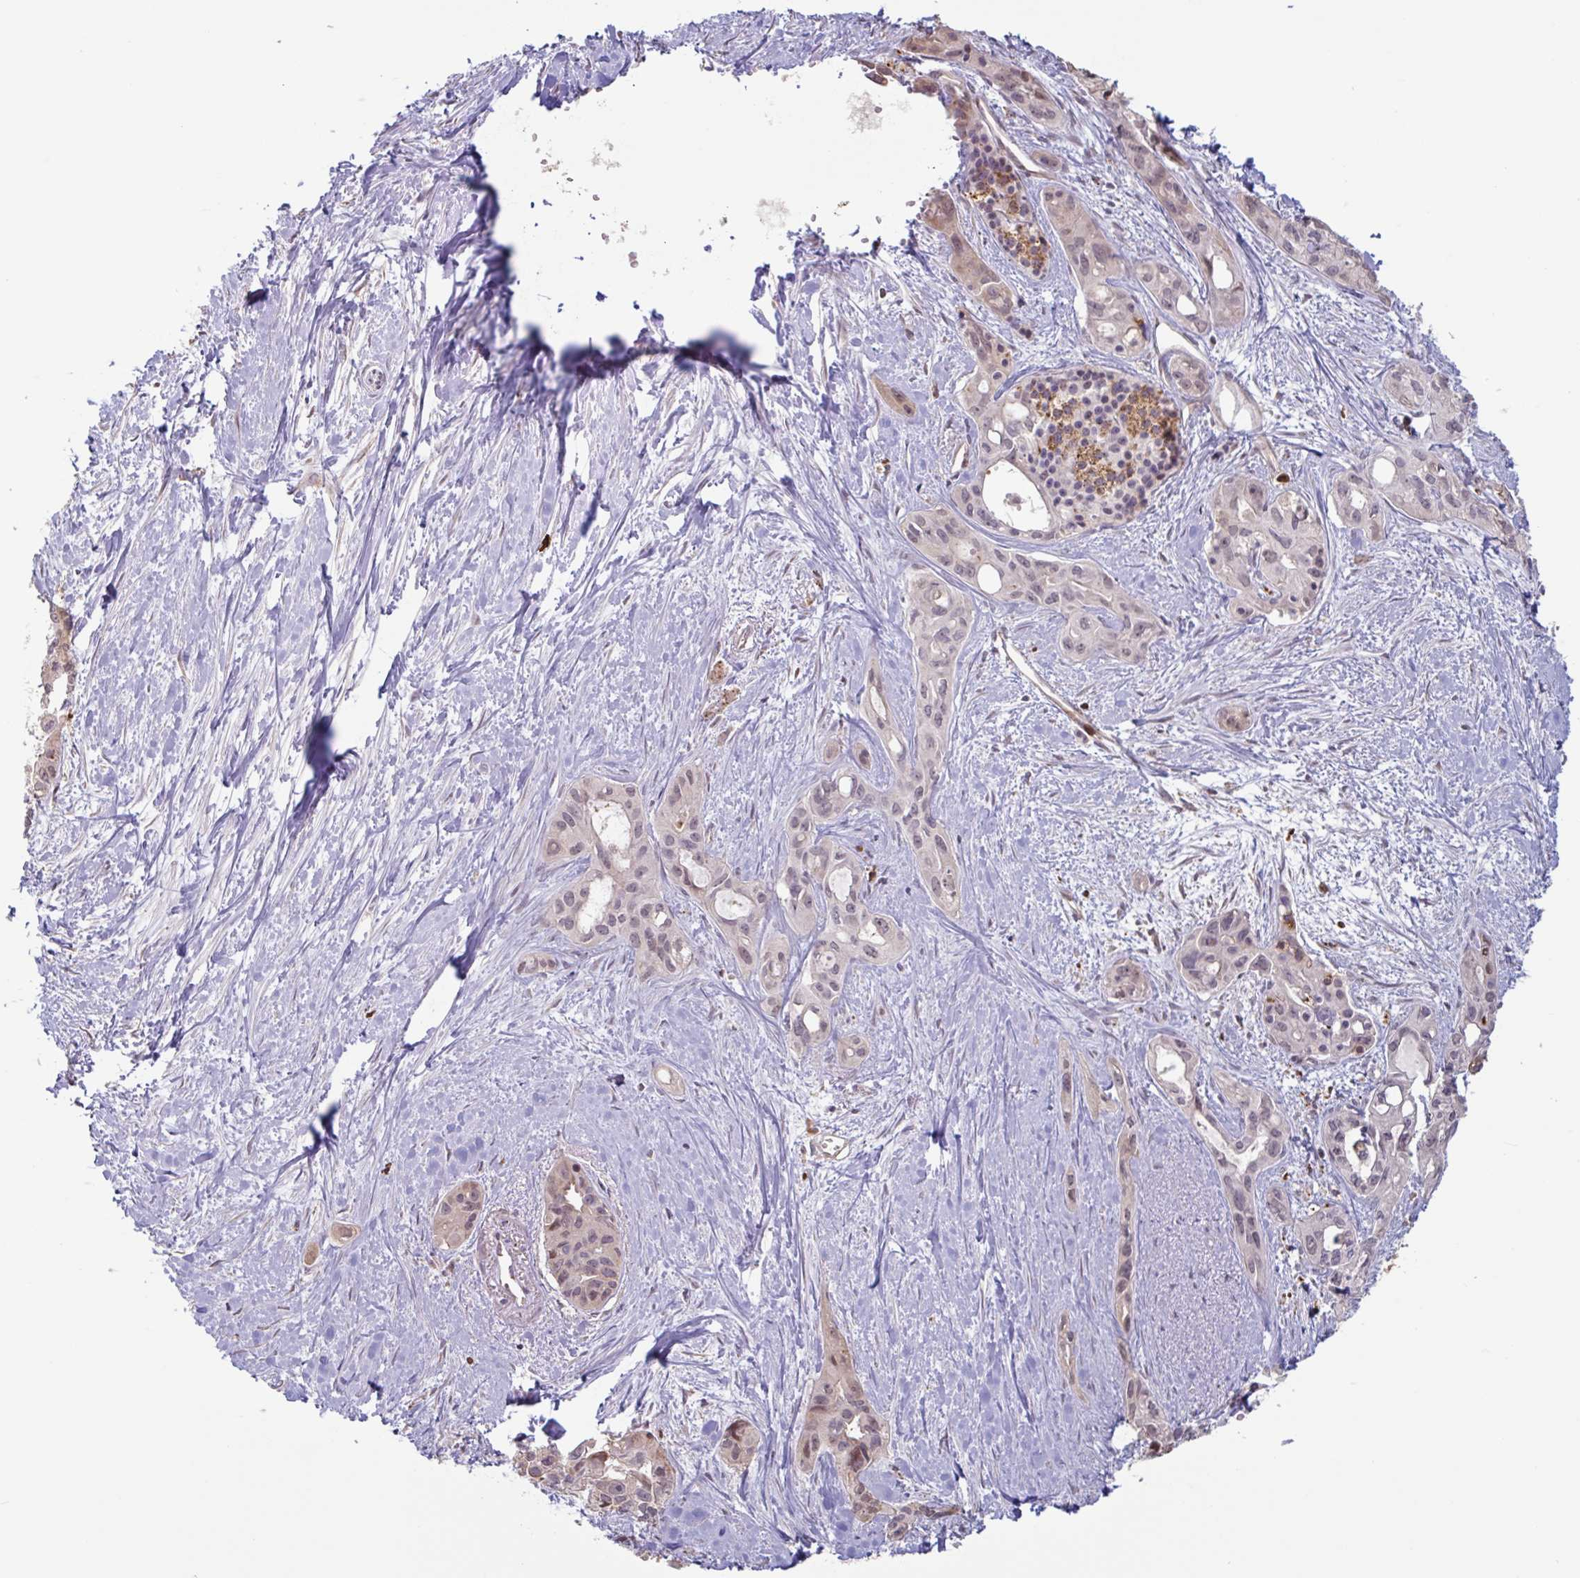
{"staining": {"intensity": "weak", "quantity": ">75%", "location": "nuclear"}, "tissue": "pancreatic cancer", "cell_type": "Tumor cells", "image_type": "cancer", "snomed": [{"axis": "morphology", "description": "Adenocarcinoma, NOS"}, {"axis": "topography", "description": "Pancreas"}], "caption": "Immunohistochemical staining of human adenocarcinoma (pancreatic) demonstrates weak nuclear protein positivity in about >75% of tumor cells.", "gene": "TAF1D", "patient": {"sex": "female", "age": 50}}